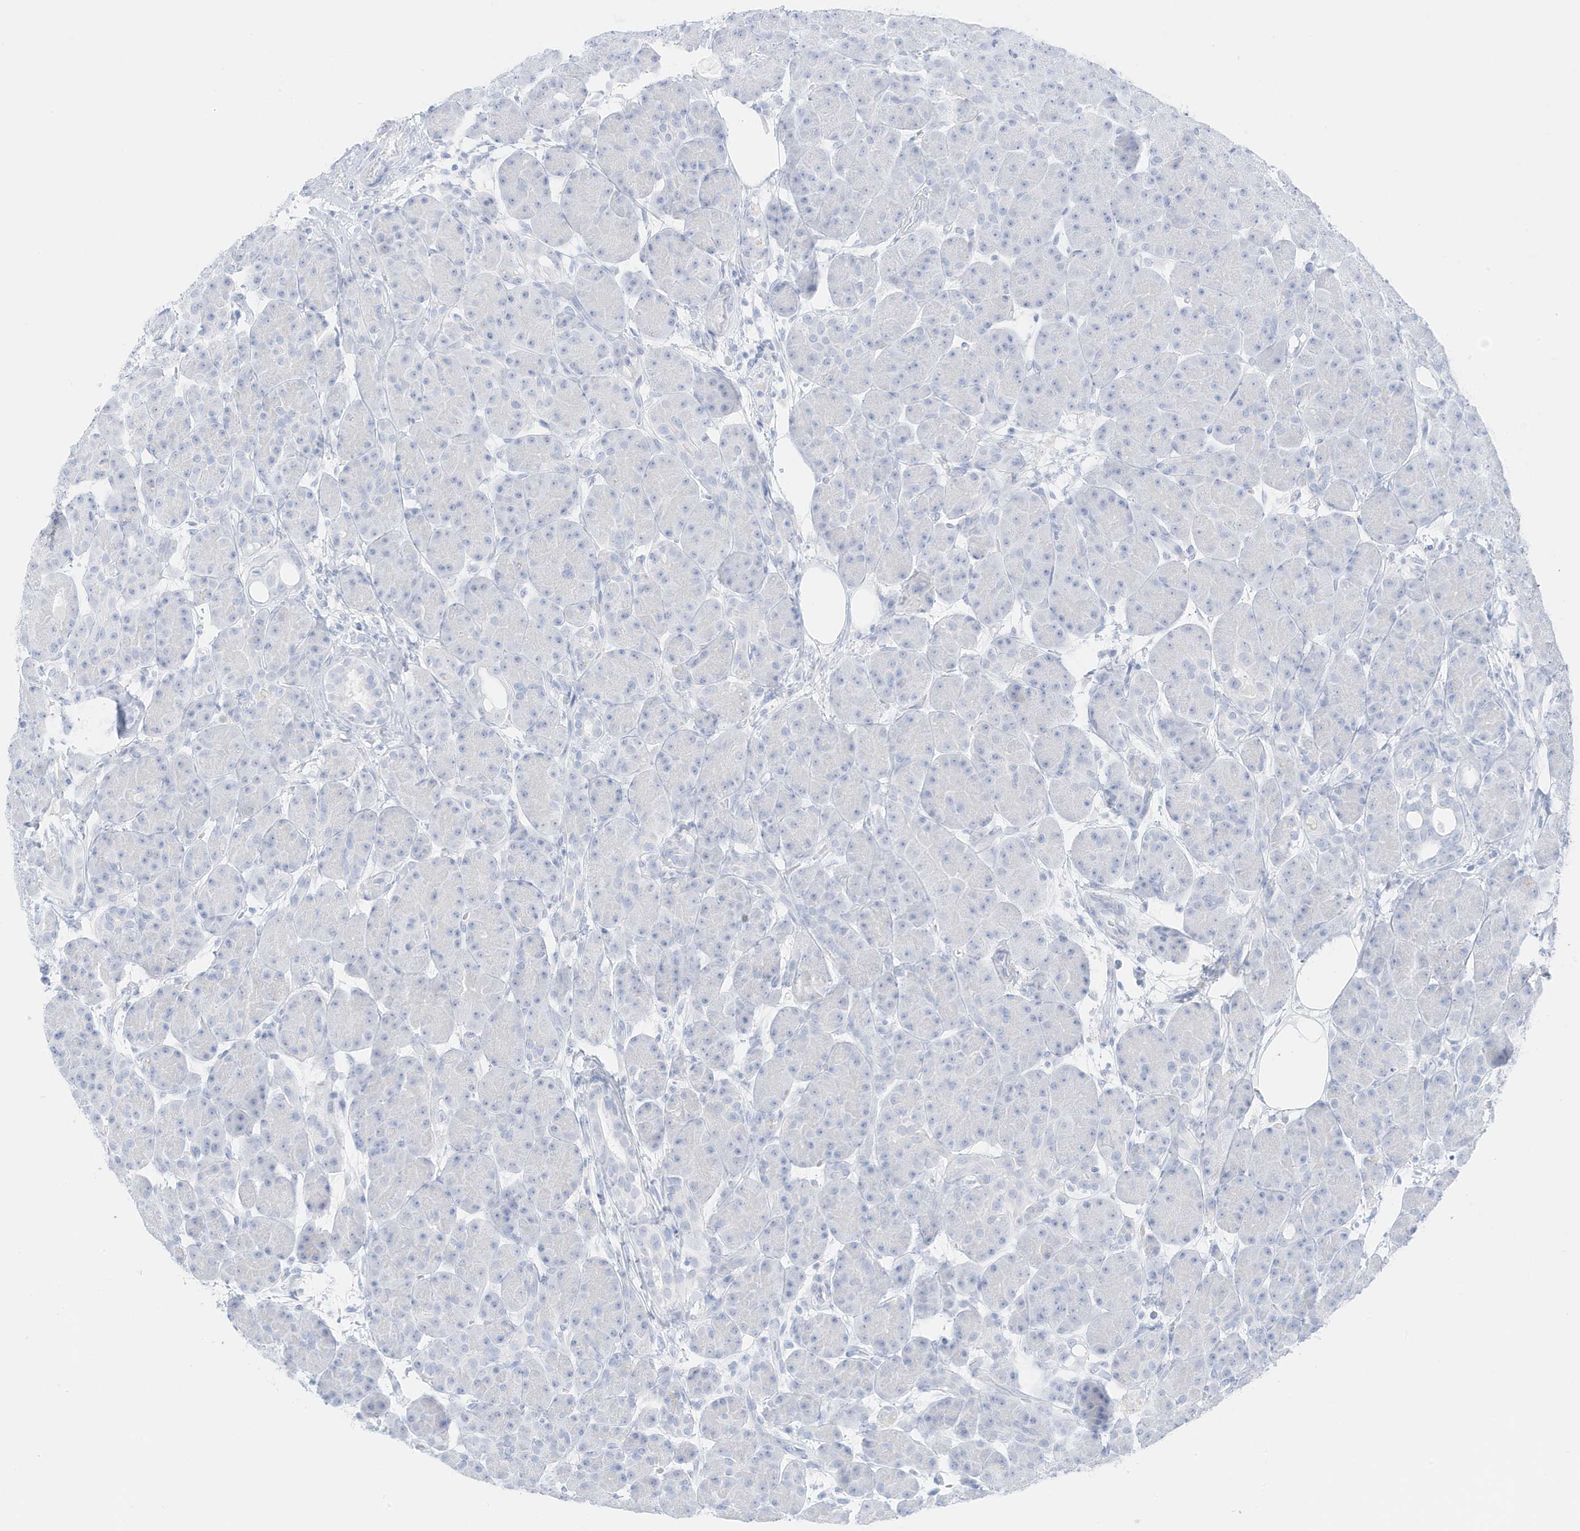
{"staining": {"intensity": "negative", "quantity": "none", "location": "none"}, "tissue": "pancreas", "cell_type": "Exocrine glandular cells", "image_type": "normal", "snomed": [{"axis": "morphology", "description": "Normal tissue, NOS"}, {"axis": "topography", "description": "Pancreas"}], "caption": "Immunohistochemistry image of normal pancreas stained for a protein (brown), which demonstrates no positivity in exocrine glandular cells.", "gene": "SLC22A13", "patient": {"sex": "male", "age": 63}}